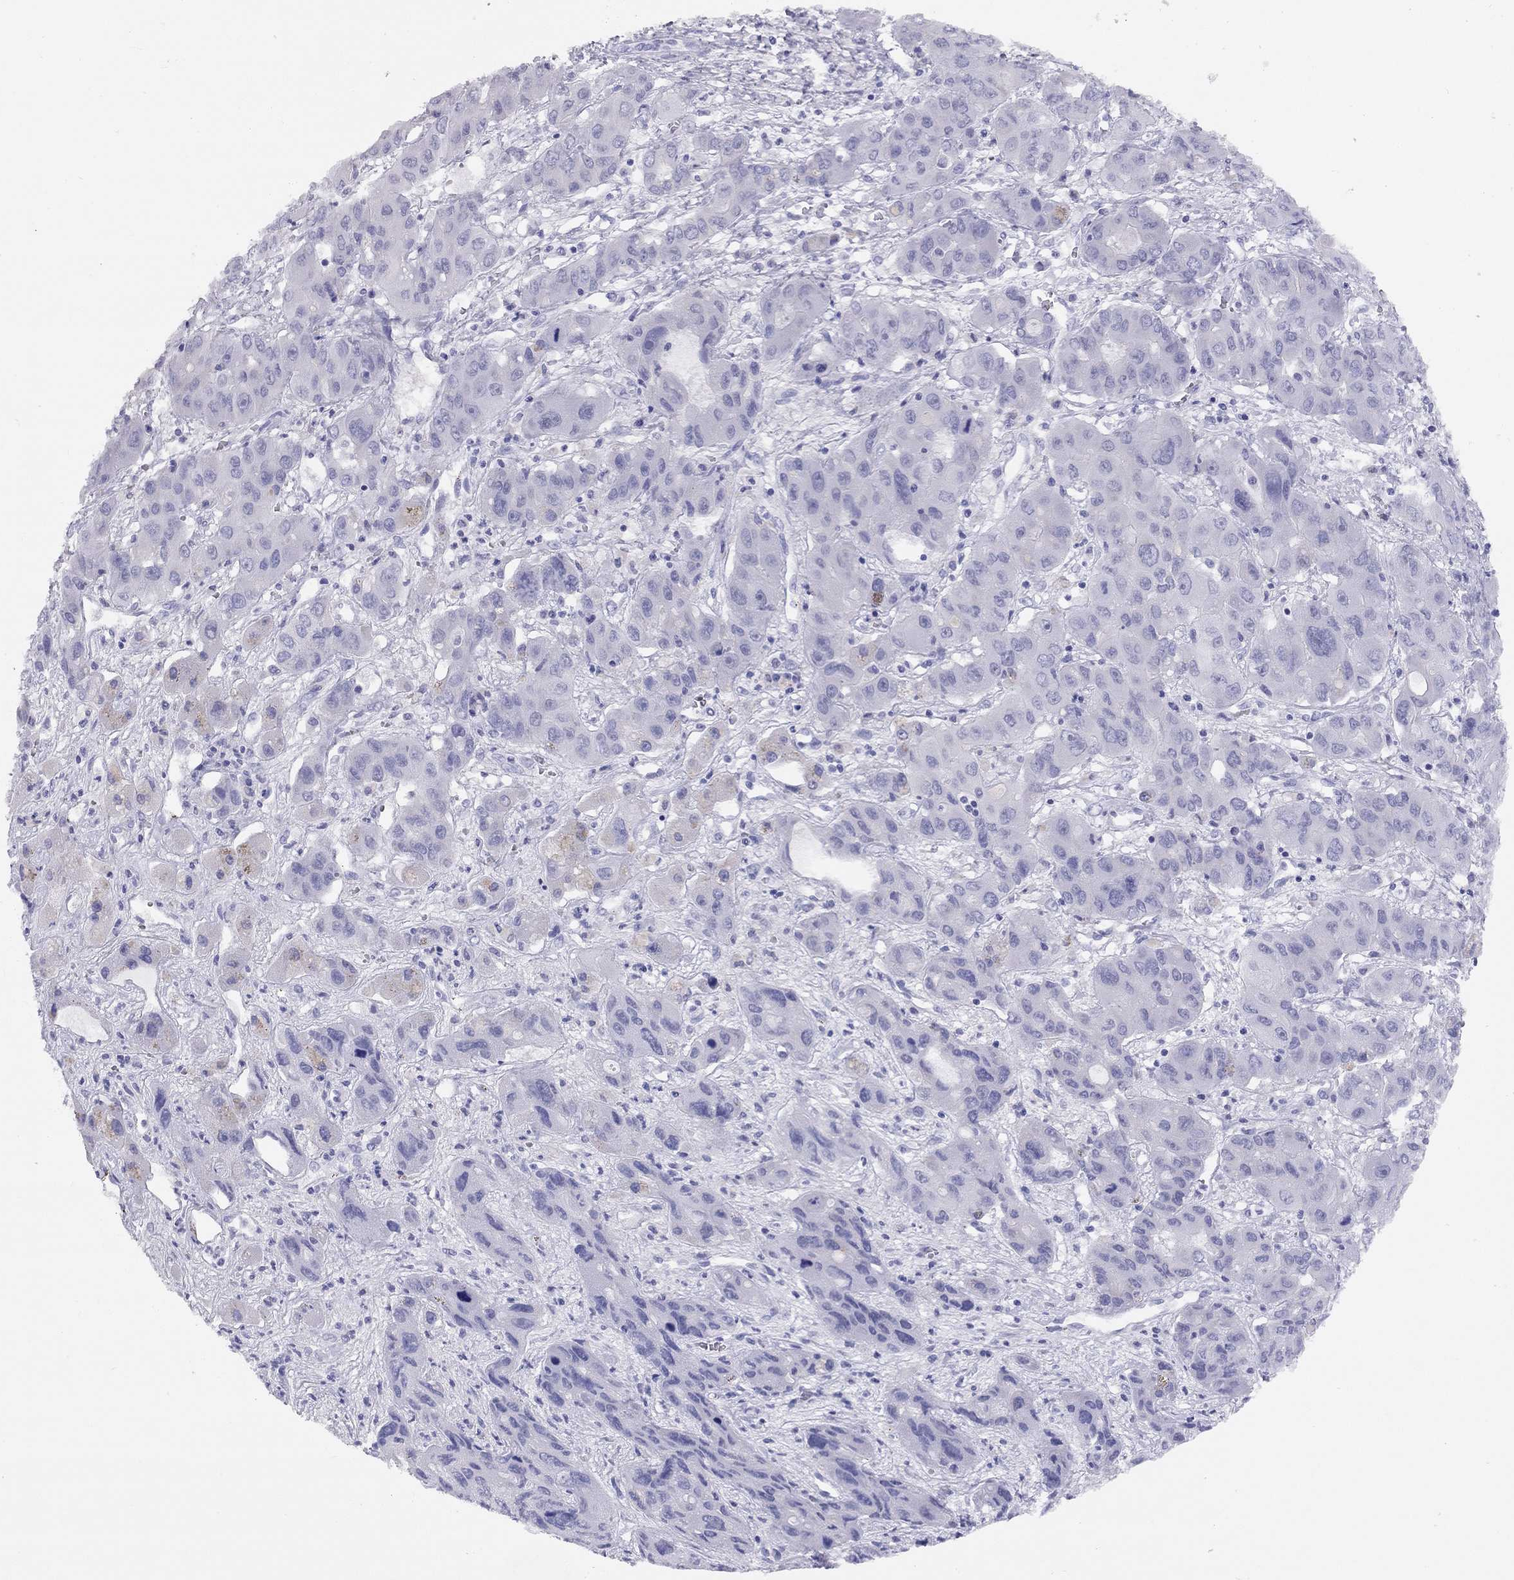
{"staining": {"intensity": "negative", "quantity": "none", "location": "none"}, "tissue": "liver cancer", "cell_type": "Tumor cells", "image_type": "cancer", "snomed": [{"axis": "morphology", "description": "Cholangiocarcinoma"}, {"axis": "topography", "description": "Liver"}], "caption": "Histopathology image shows no significant protein staining in tumor cells of liver cholangiocarcinoma. (Immunohistochemistry (ihc), brightfield microscopy, high magnification).", "gene": "LRIT2", "patient": {"sex": "male", "age": 67}}